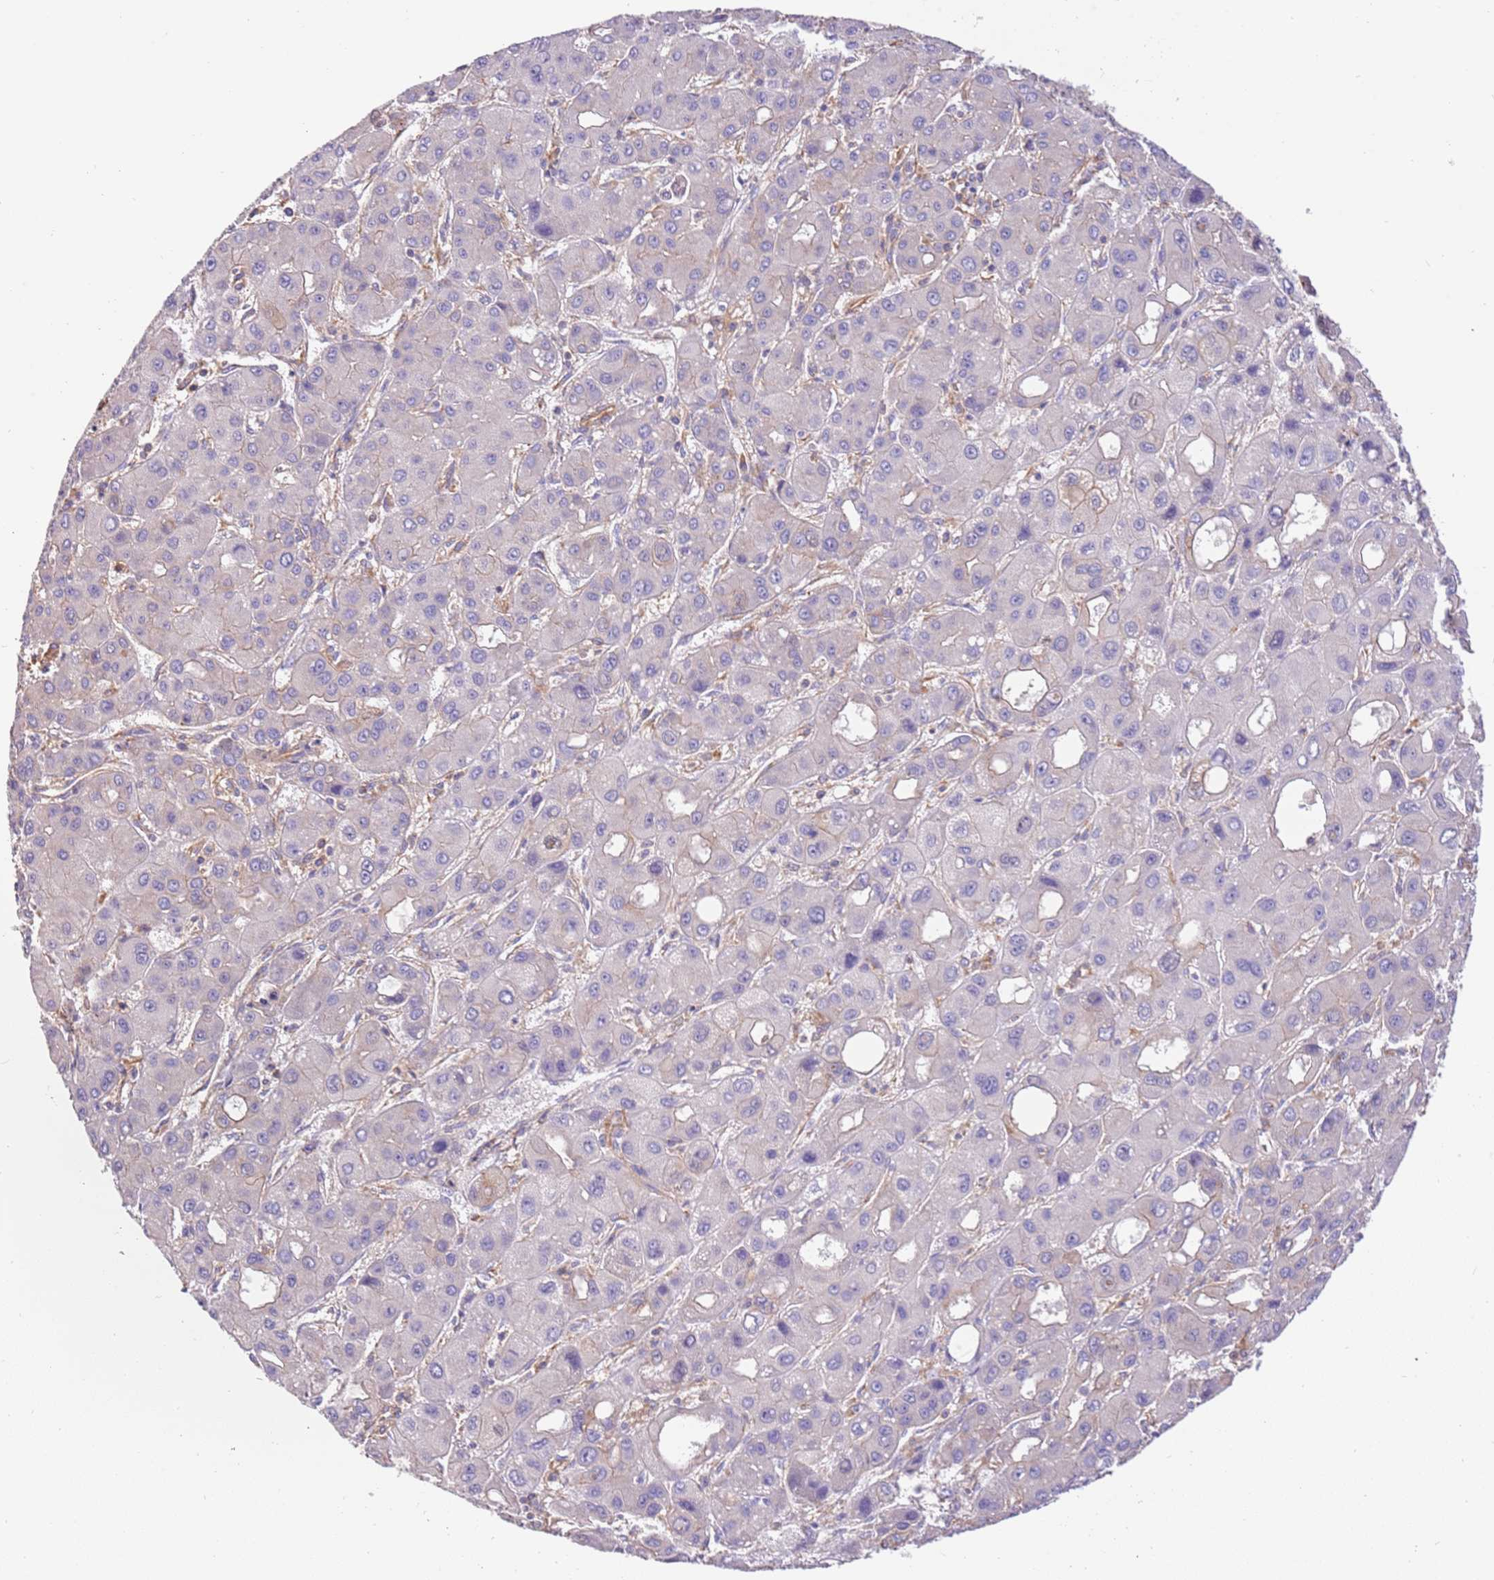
{"staining": {"intensity": "negative", "quantity": "none", "location": "none"}, "tissue": "liver cancer", "cell_type": "Tumor cells", "image_type": "cancer", "snomed": [{"axis": "morphology", "description": "Carcinoma, Hepatocellular, NOS"}, {"axis": "topography", "description": "Liver"}], "caption": "High magnification brightfield microscopy of liver cancer stained with DAB (brown) and counterstained with hematoxylin (blue): tumor cells show no significant staining.", "gene": "NAALADL1", "patient": {"sex": "male", "age": 55}}